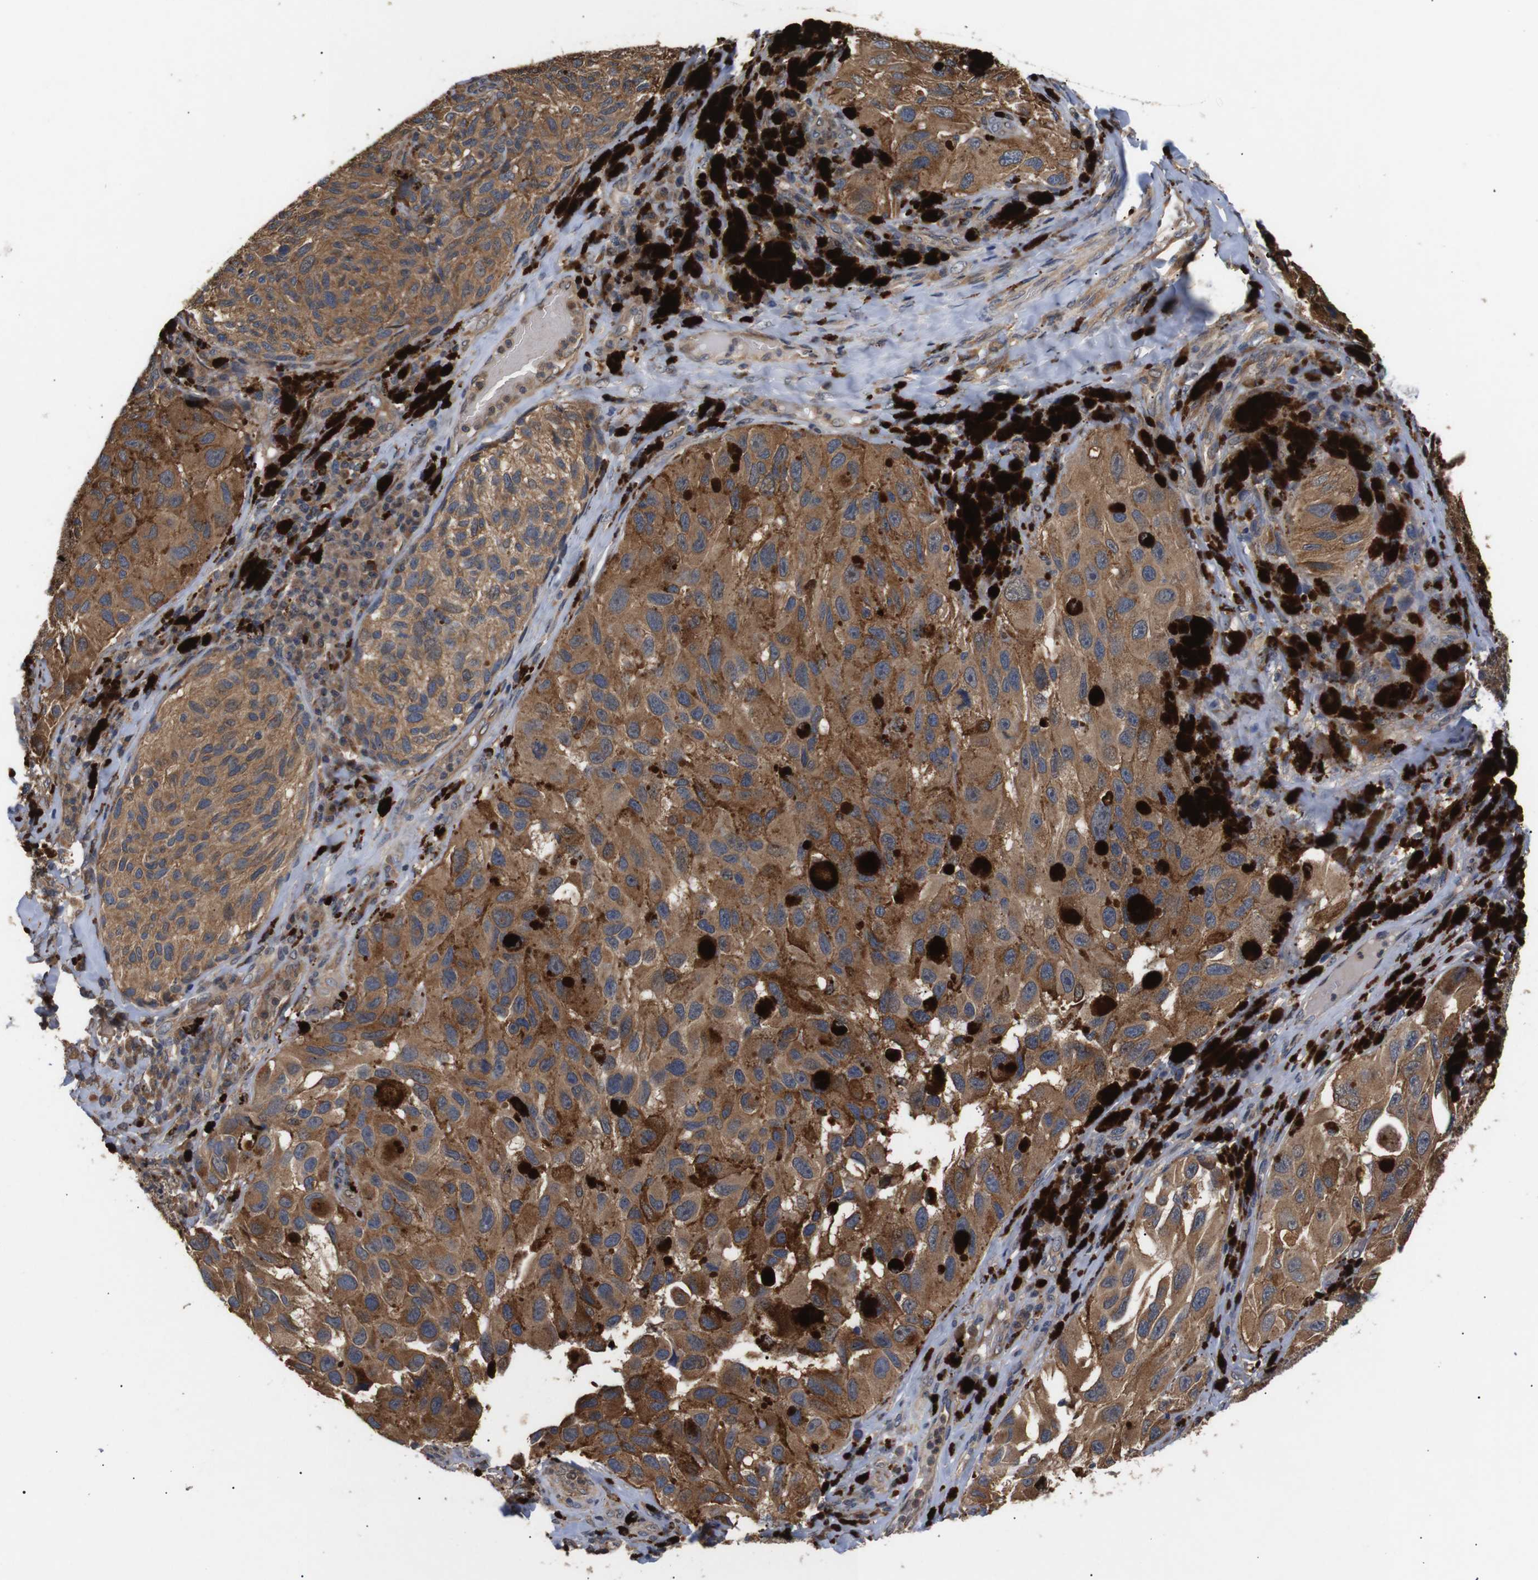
{"staining": {"intensity": "strong", "quantity": ">75%", "location": "cytoplasmic/membranous"}, "tissue": "melanoma", "cell_type": "Tumor cells", "image_type": "cancer", "snomed": [{"axis": "morphology", "description": "Malignant melanoma, NOS"}, {"axis": "topography", "description": "Skin"}], "caption": "There is high levels of strong cytoplasmic/membranous positivity in tumor cells of malignant melanoma, as demonstrated by immunohistochemical staining (brown color).", "gene": "DDR1", "patient": {"sex": "female", "age": 73}}